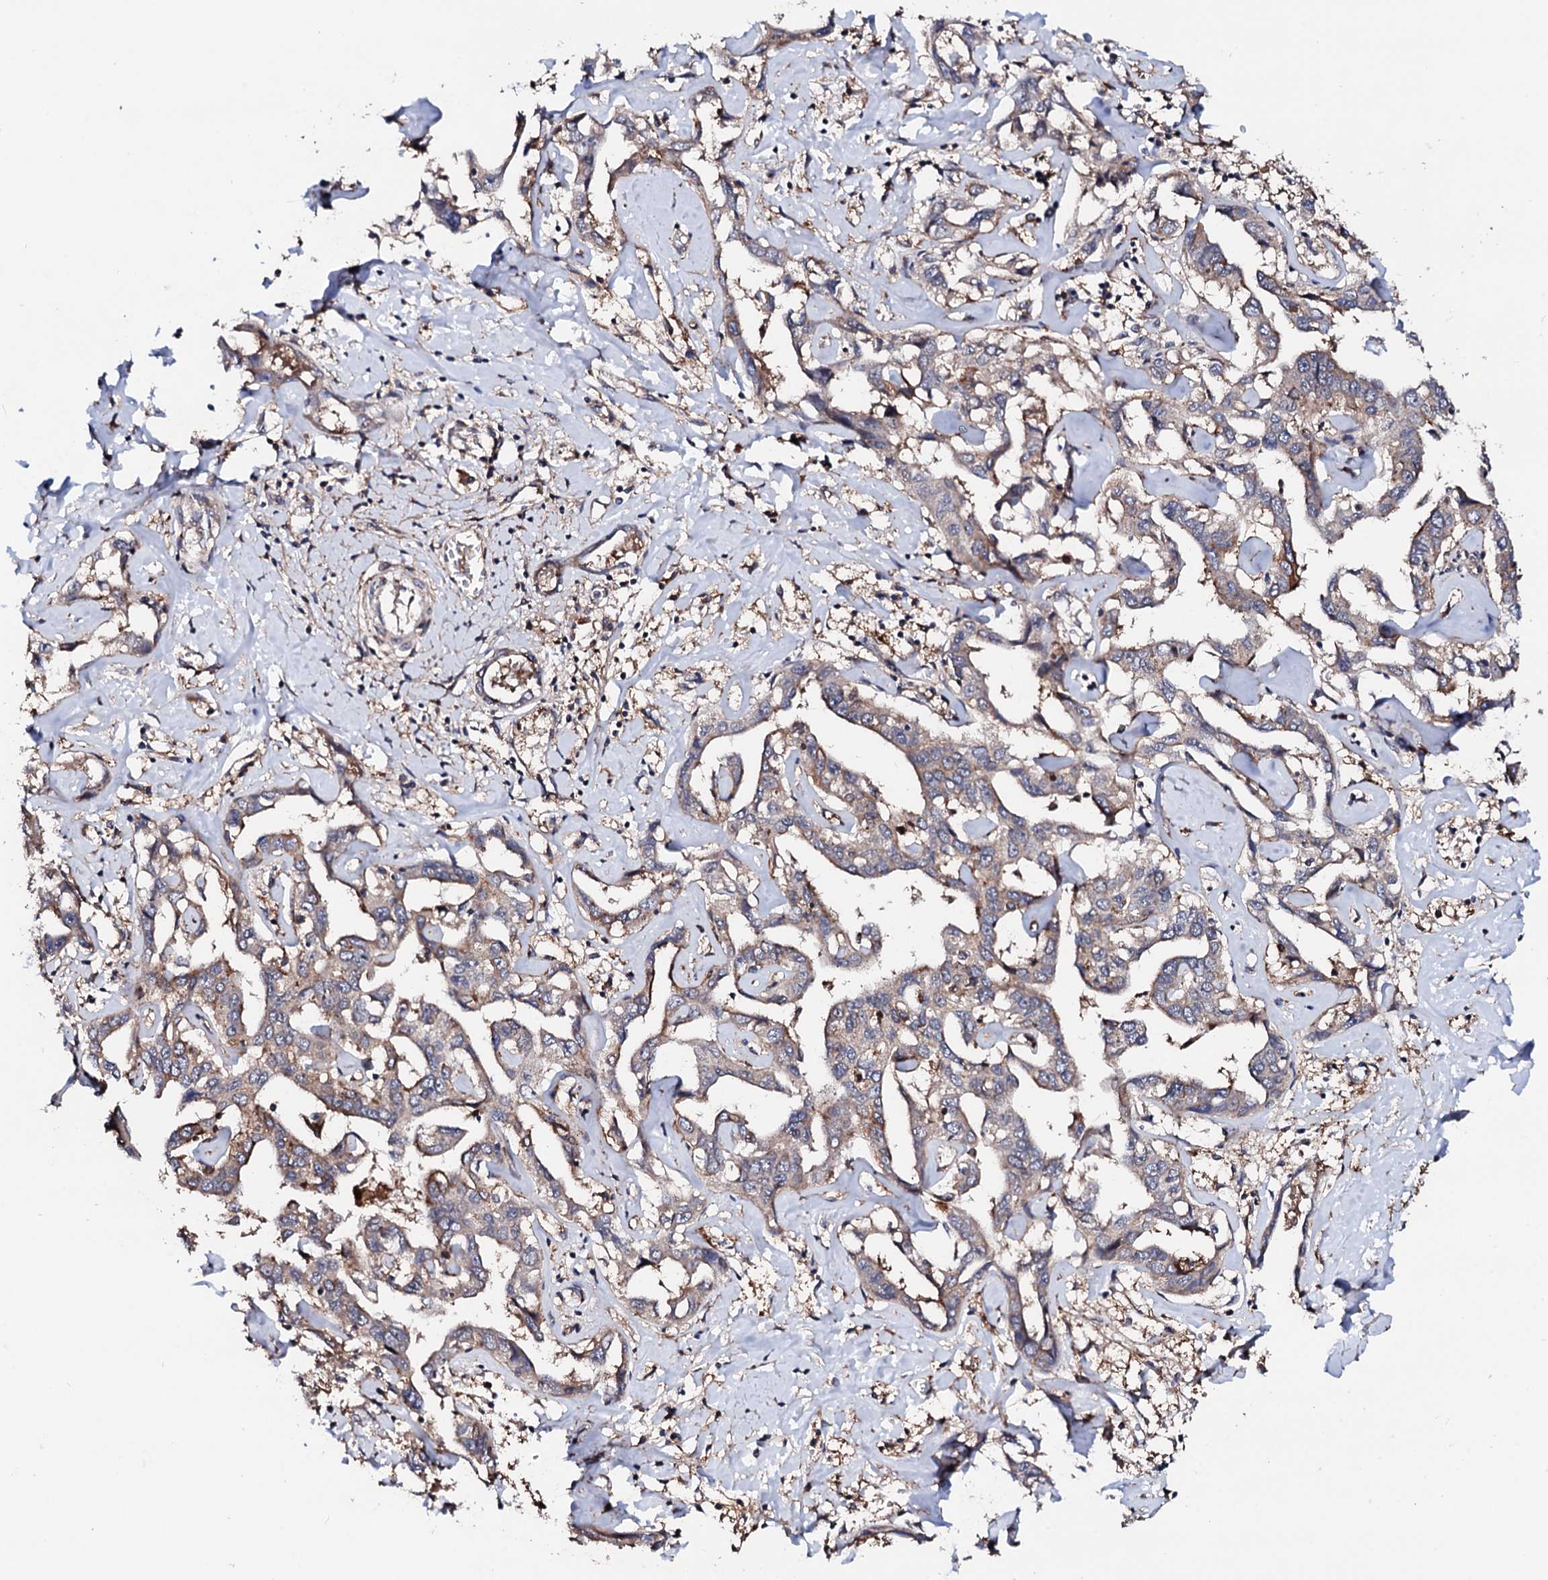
{"staining": {"intensity": "weak", "quantity": "25%-75%", "location": "cytoplasmic/membranous"}, "tissue": "liver cancer", "cell_type": "Tumor cells", "image_type": "cancer", "snomed": [{"axis": "morphology", "description": "Cholangiocarcinoma"}, {"axis": "topography", "description": "Liver"}], "caption": "A low amount of weak cytoplasmic/membranous positivity is identified in about 25%-75% of tumor cells in liver cancer (cholangiocarcinoma) tissue. The protein is stained brown, and the nuclei are stained in blue (DAB (3,3'-diaminobenzidine) IHC with brightfield microscopy, high magnification).", "gene": "EDC3", "patient": {"sex": "male", "age": 59}}